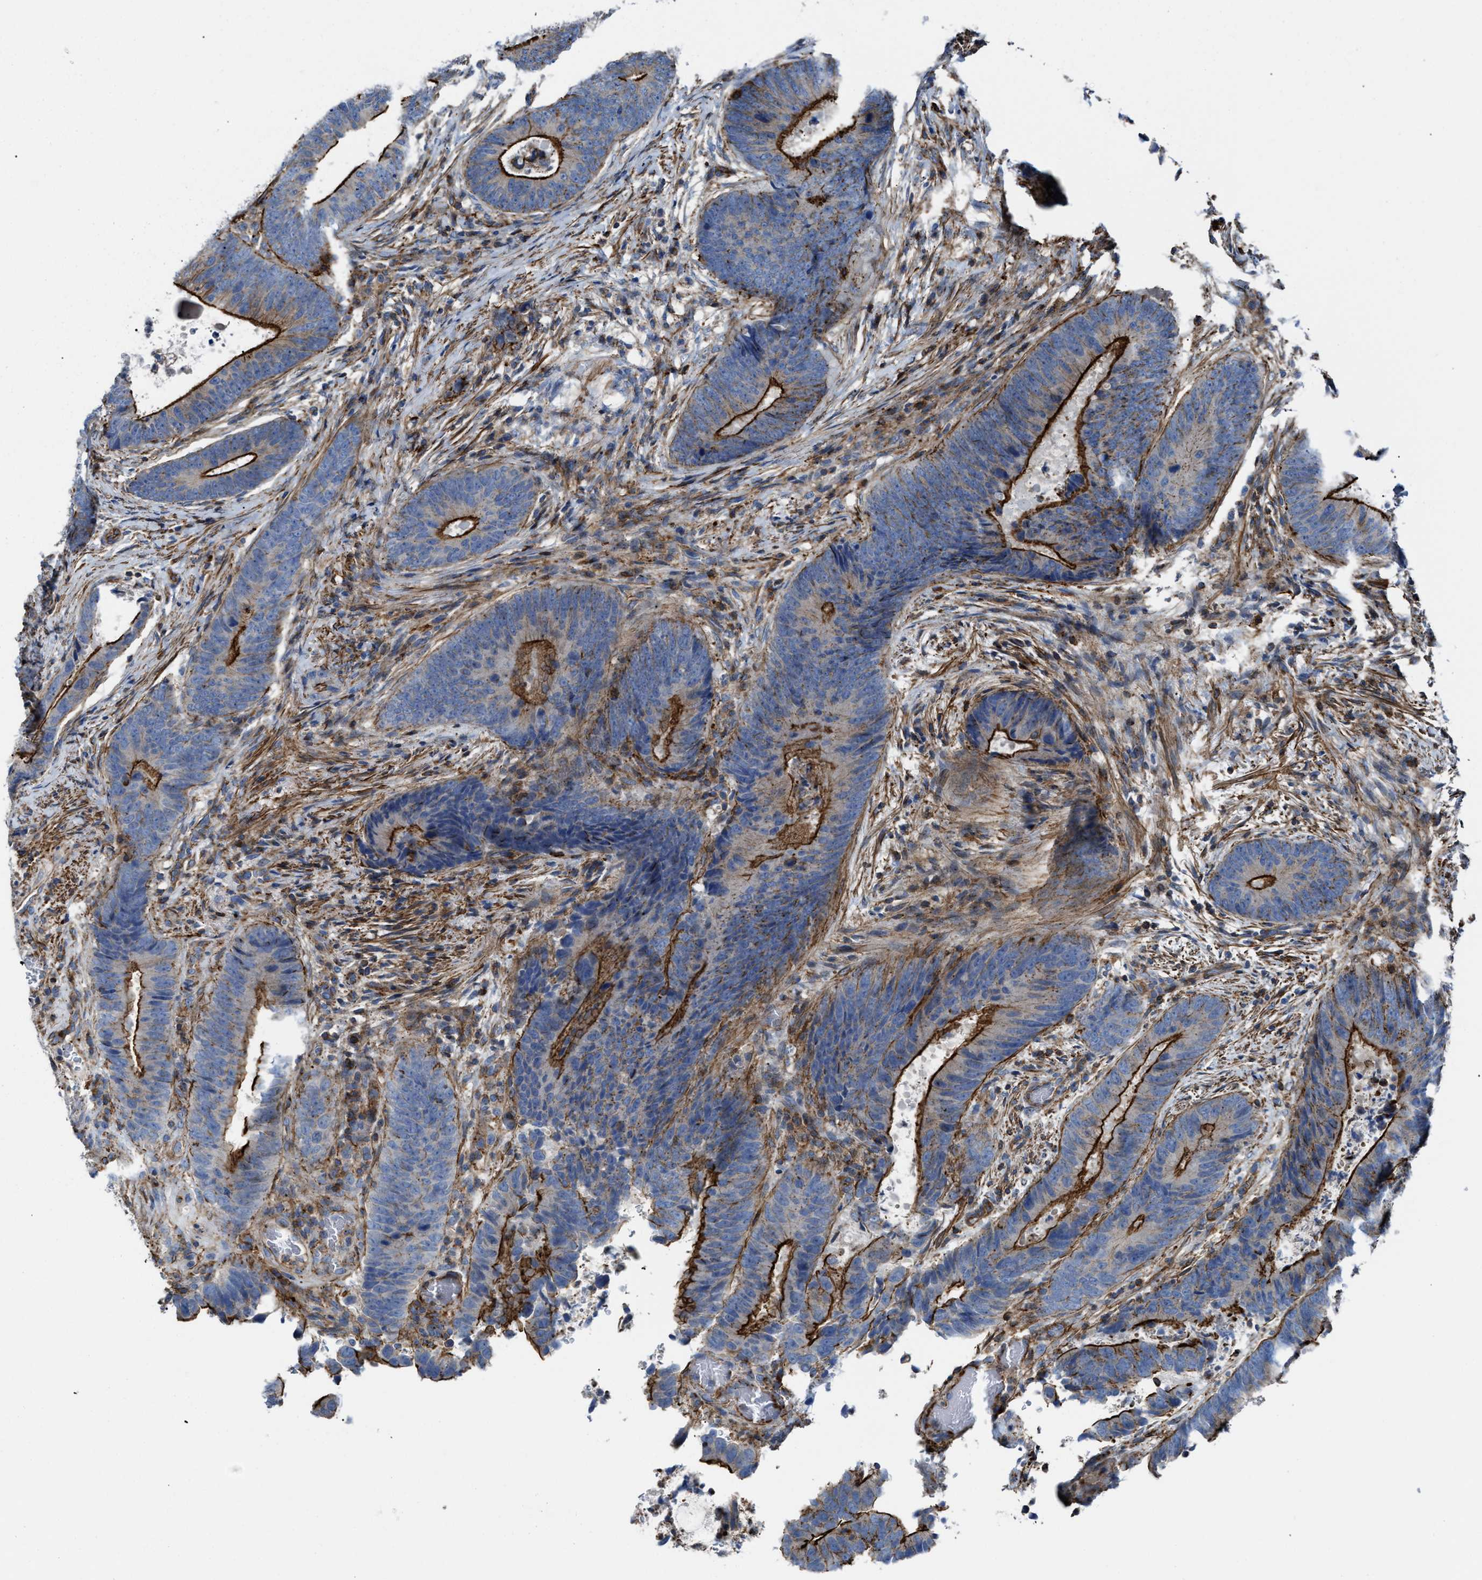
{"staining": {"intensity": "strong", "quantity": ">75%", "location": "cytoplasmic/membranous"}, "tissue": "colorectal cancer", "cell_type": "Tumor cells", "image_type": "cancer", "snomed": [{"axis": "morphology", "description": "Adenocarcinoma, NOS"}, {"axis": "topography", "description": "Colon"}], "caption": "Human colorectal cancer stained with a protein marker reveals strong staining in tumor cells.", "gene": "AGPAT2", "patient": {"sex": "male", "age": 56}}